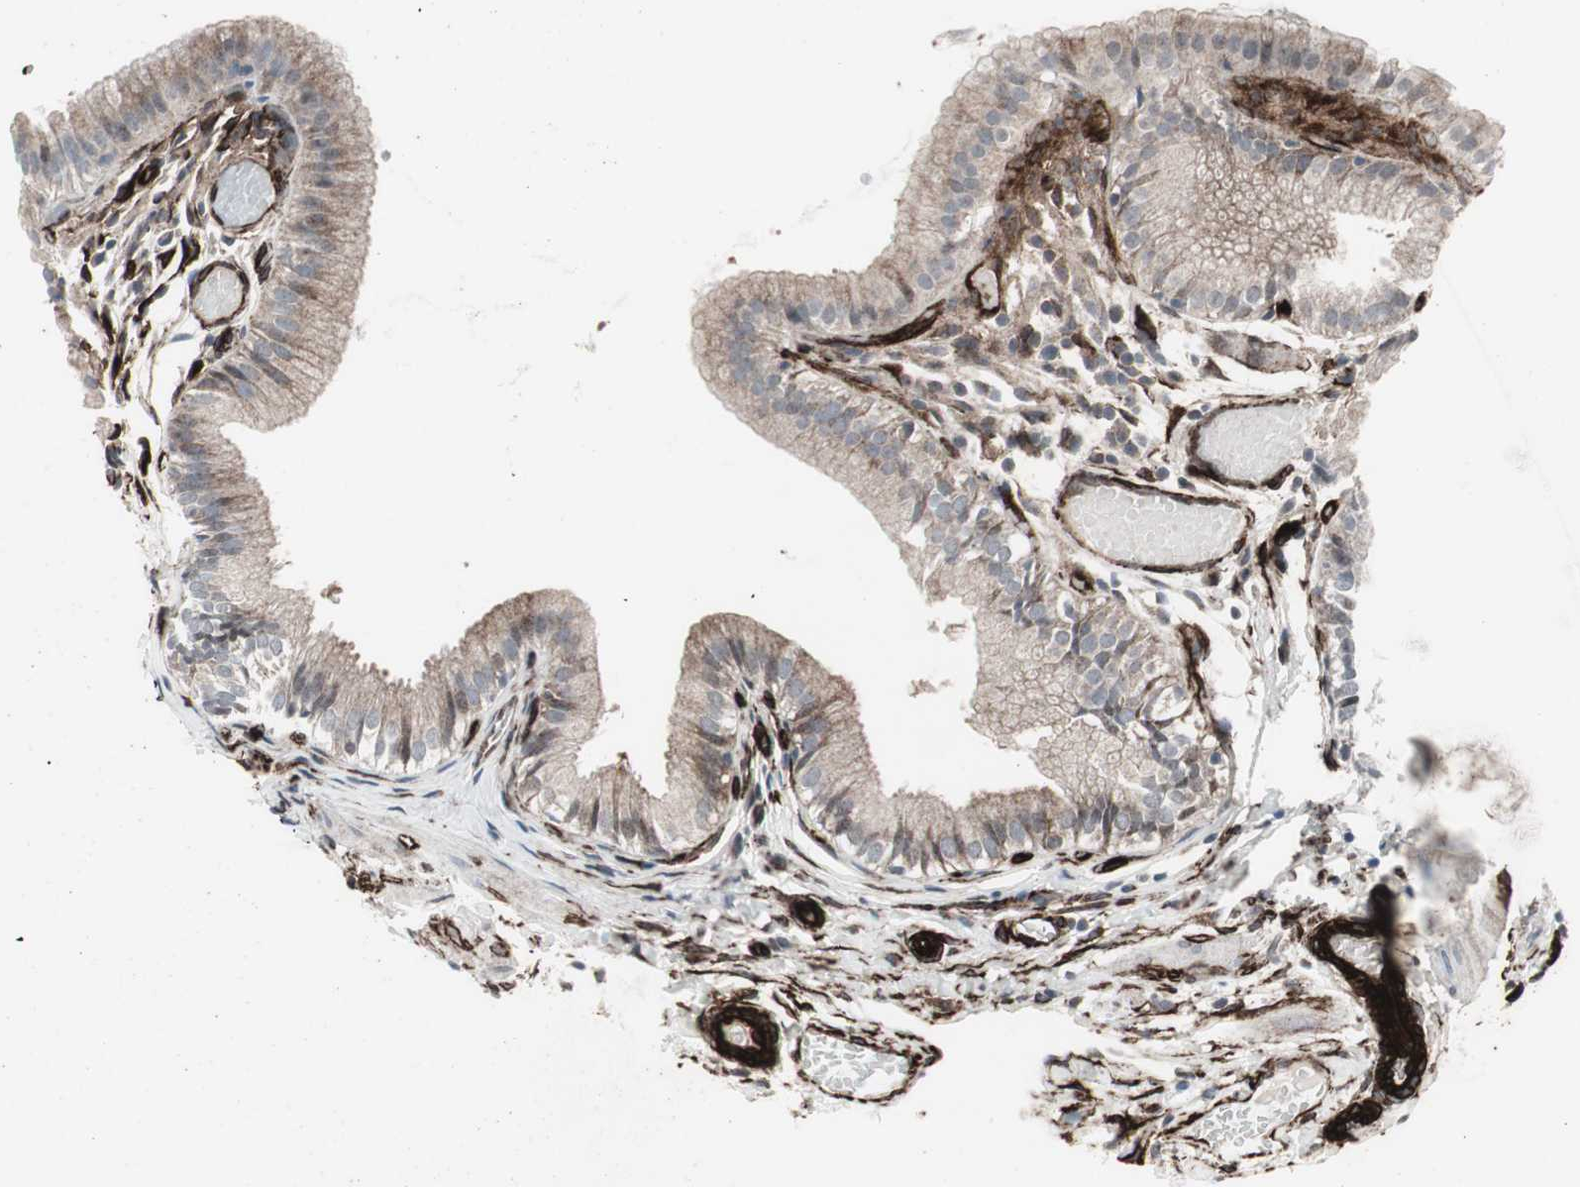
{"staining": {"intensity": "moderate", "quantity": "25%-75%", "location": "cytoplasmic/membranous,nuclear"}, "tissue": "gallbladder", "cell_type": "Glandular cells", "image_type": "normal", "snomed": [{"axis": "morphology", "description": "Normal tissue, NOS"}, {"axis": "topography", "description": "Gallbladder"}], "caption": "Gallbladder stained for a protein (brown) reveals moderate cytoplasmic/membranous,nuclear positive positivity in about 25%-75% of glandular cells.", "gene": "PDGFA", "patient": {"sex": "female", "age": 26}}